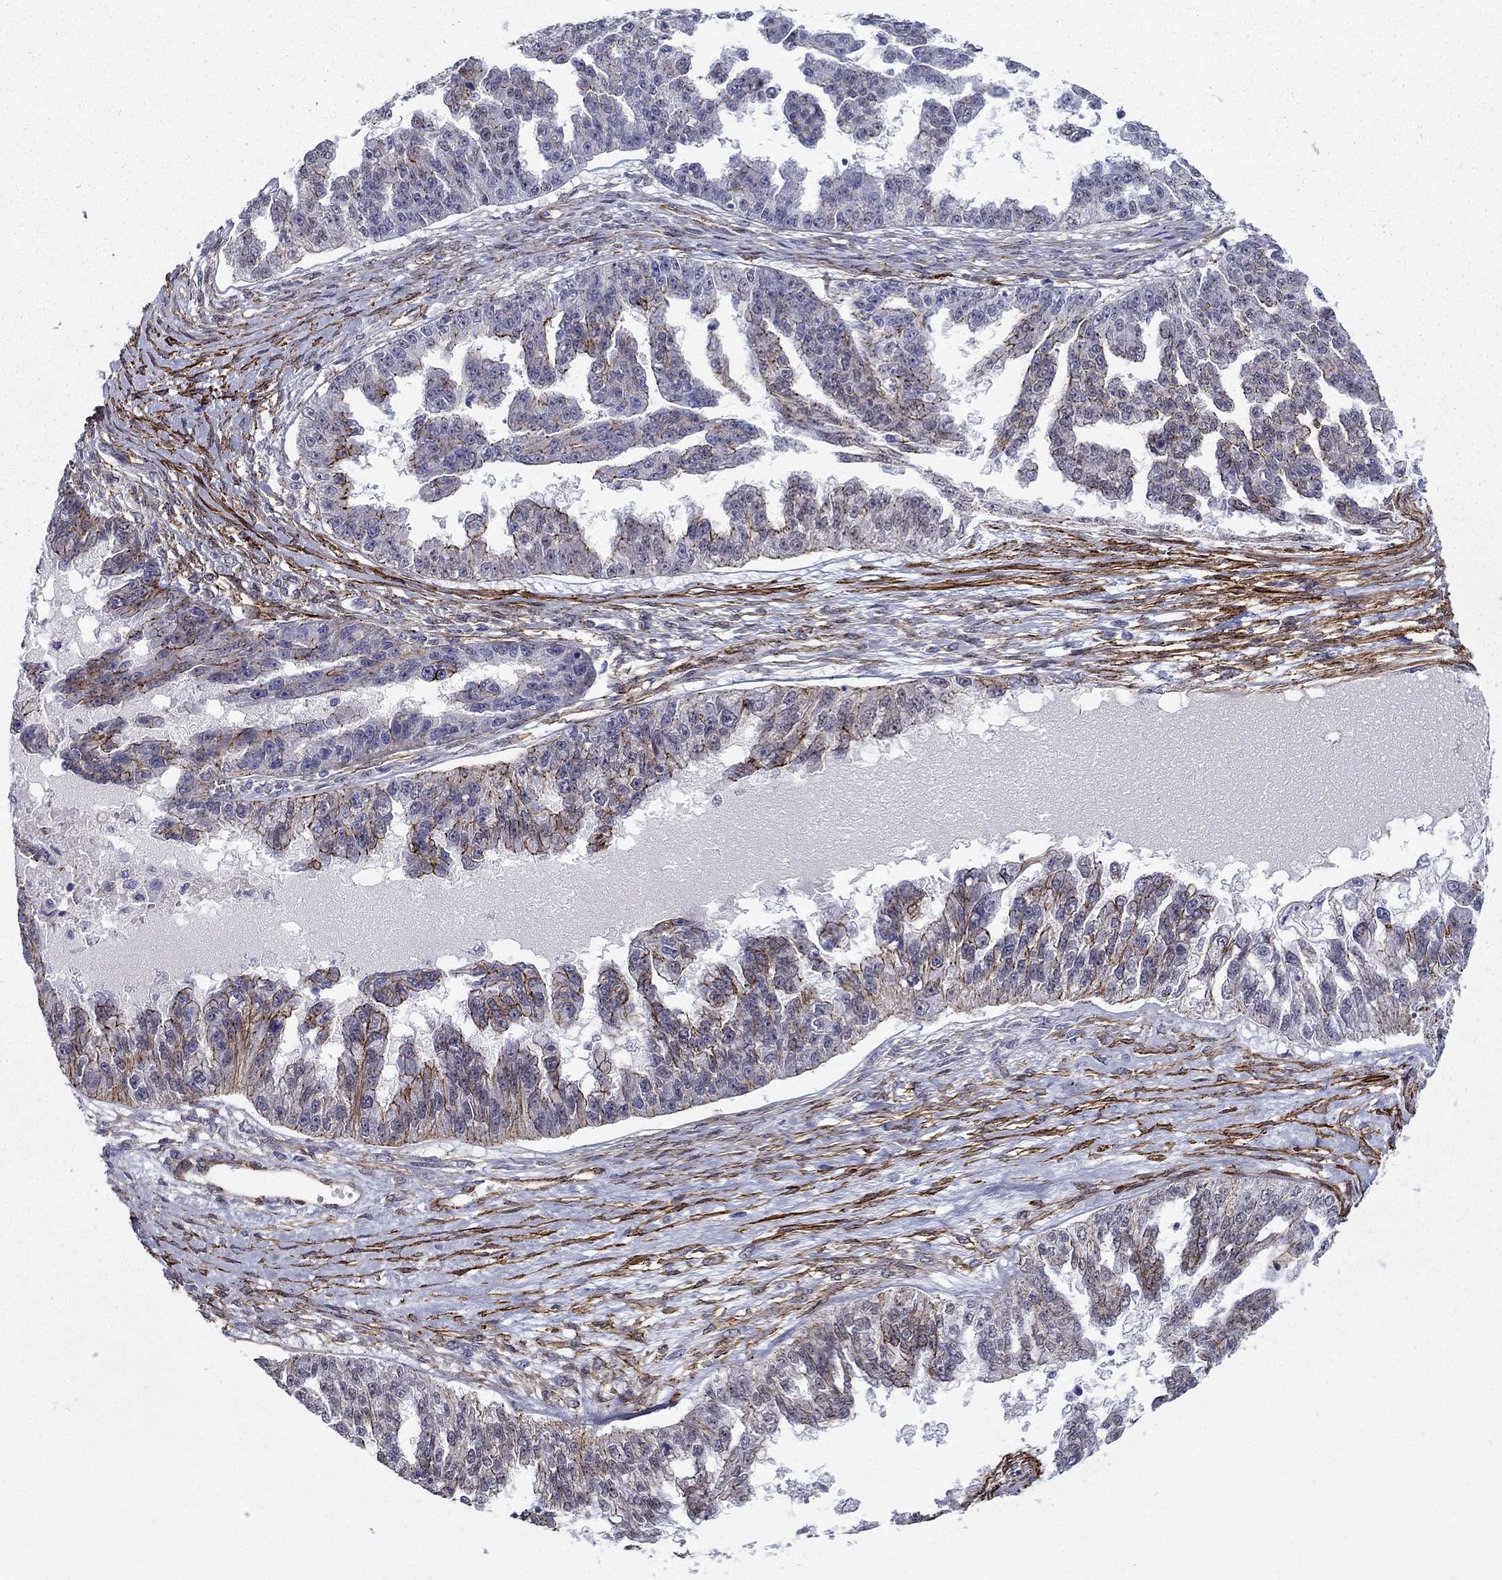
{"staining": {"intensity": "strong", "quantity": "25%-75%", "location": "cytoplasmic/membranous"}, "tissue": "ovarian cancer", "cell_type": "Tumor cells", "image_type": "cancer", "snomed": [{"axis": "morphology", "description": "Cystadenocarcinoma, serous, NOS"}, {"axis": "topography", "description": "Ovary"}], "caption": "Tumor cells display strong cytoplasmic/membranous positivity in about 25%-75% of cells in ovarian cancer.", "gene": "KRBA1", "patient": {"sex": "female", "age": 58}}